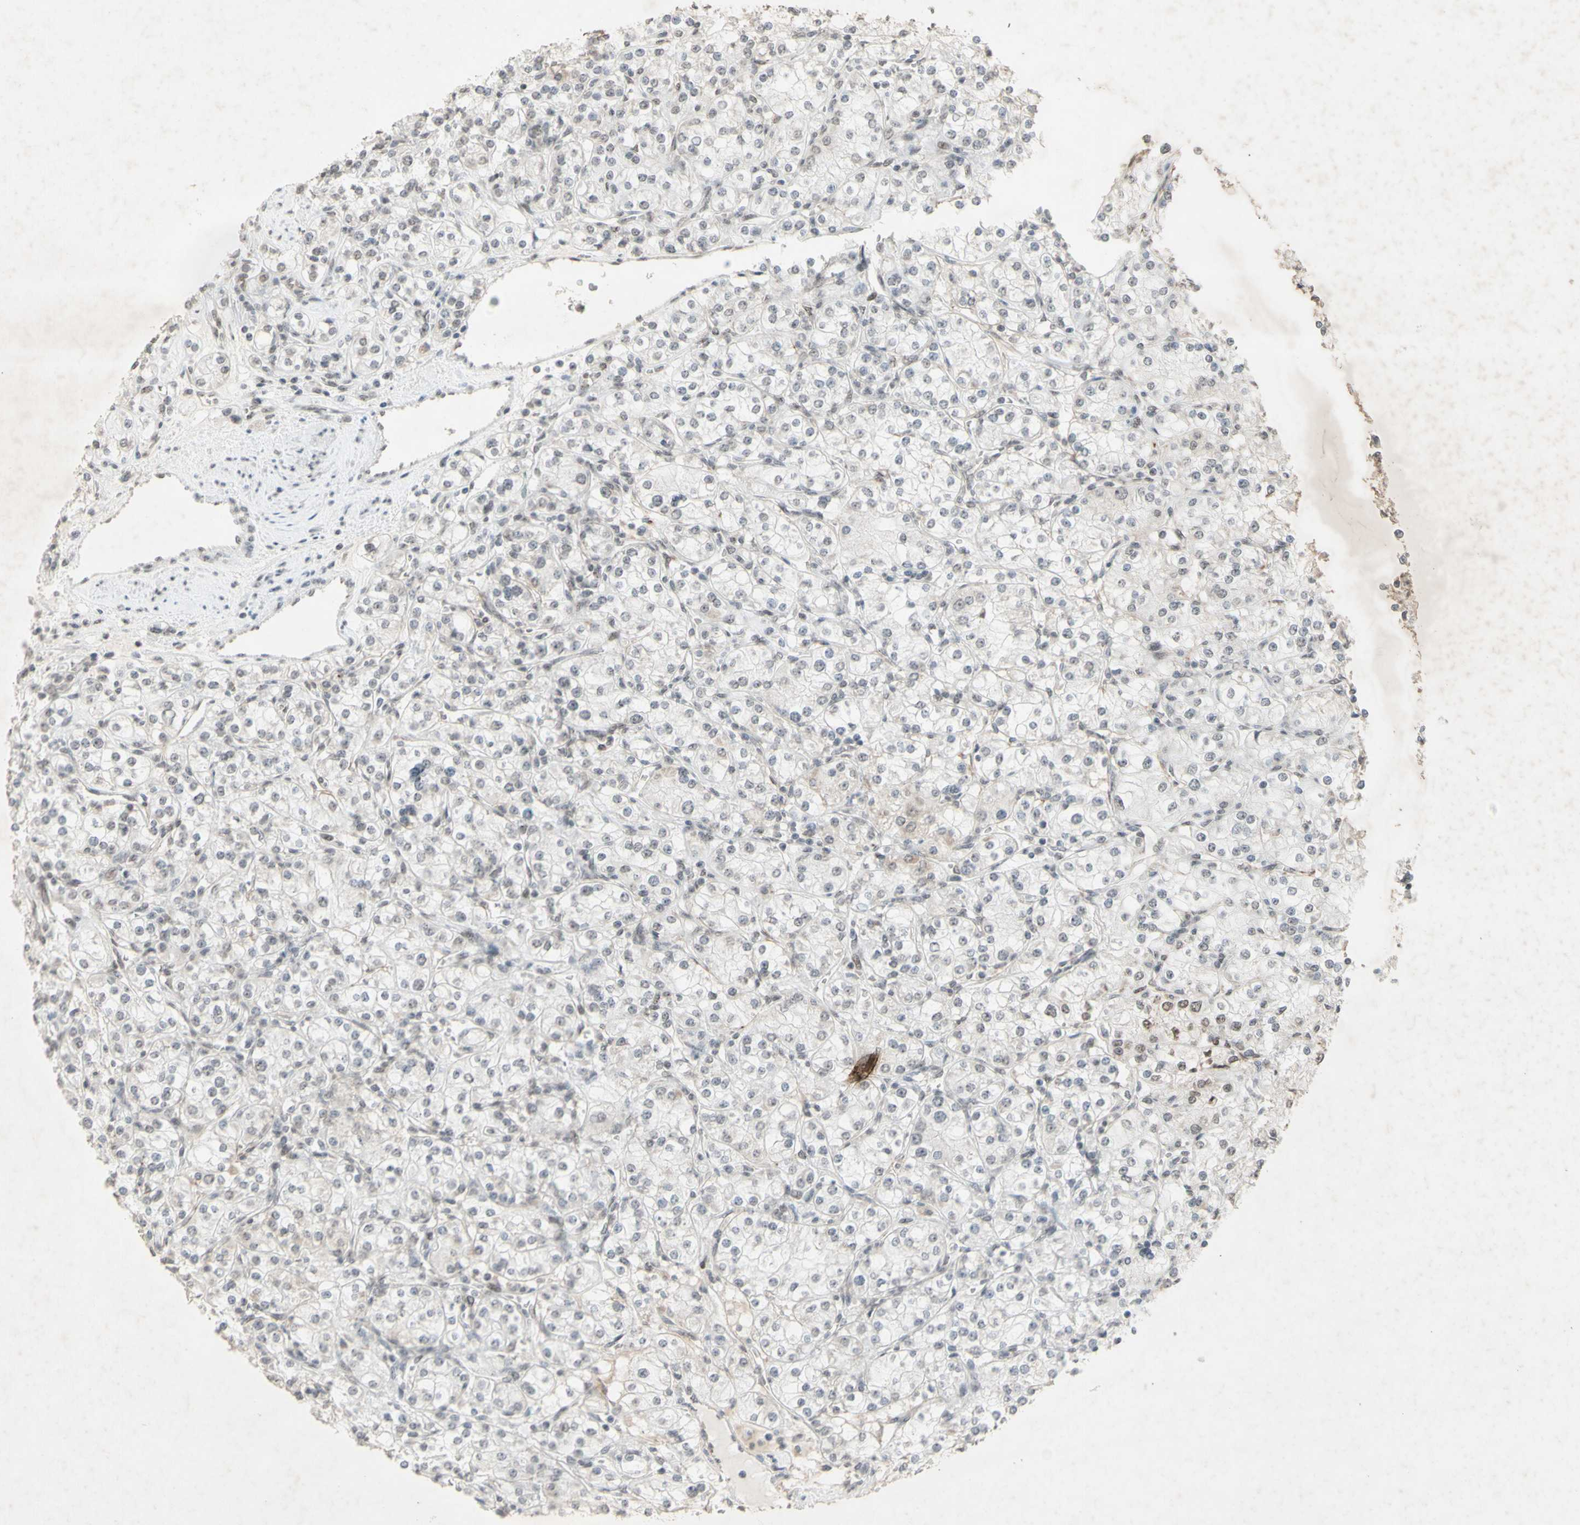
{"staining": {"intensity": "weak", "quantity": "<25%", "location": "nuclear"}, "tissue": "renal cancer", "cell_type": "Tumor cells", "image_type": "cancer", "snomed": [{"axis": "morphology", "description": "Adenocarcinoma, NOS"}, {"axis": "topography", "description": "Kidney"}], "caption": "An immunohistochemistry (IHC) photomicrograph of renal cancer (adenocarcinoma) is shown. There is no staining in tumor cells of renal cancer (adenocarcinoma).", "gene": "CENPB", "patient": {"sex": "male", "age": 77}}